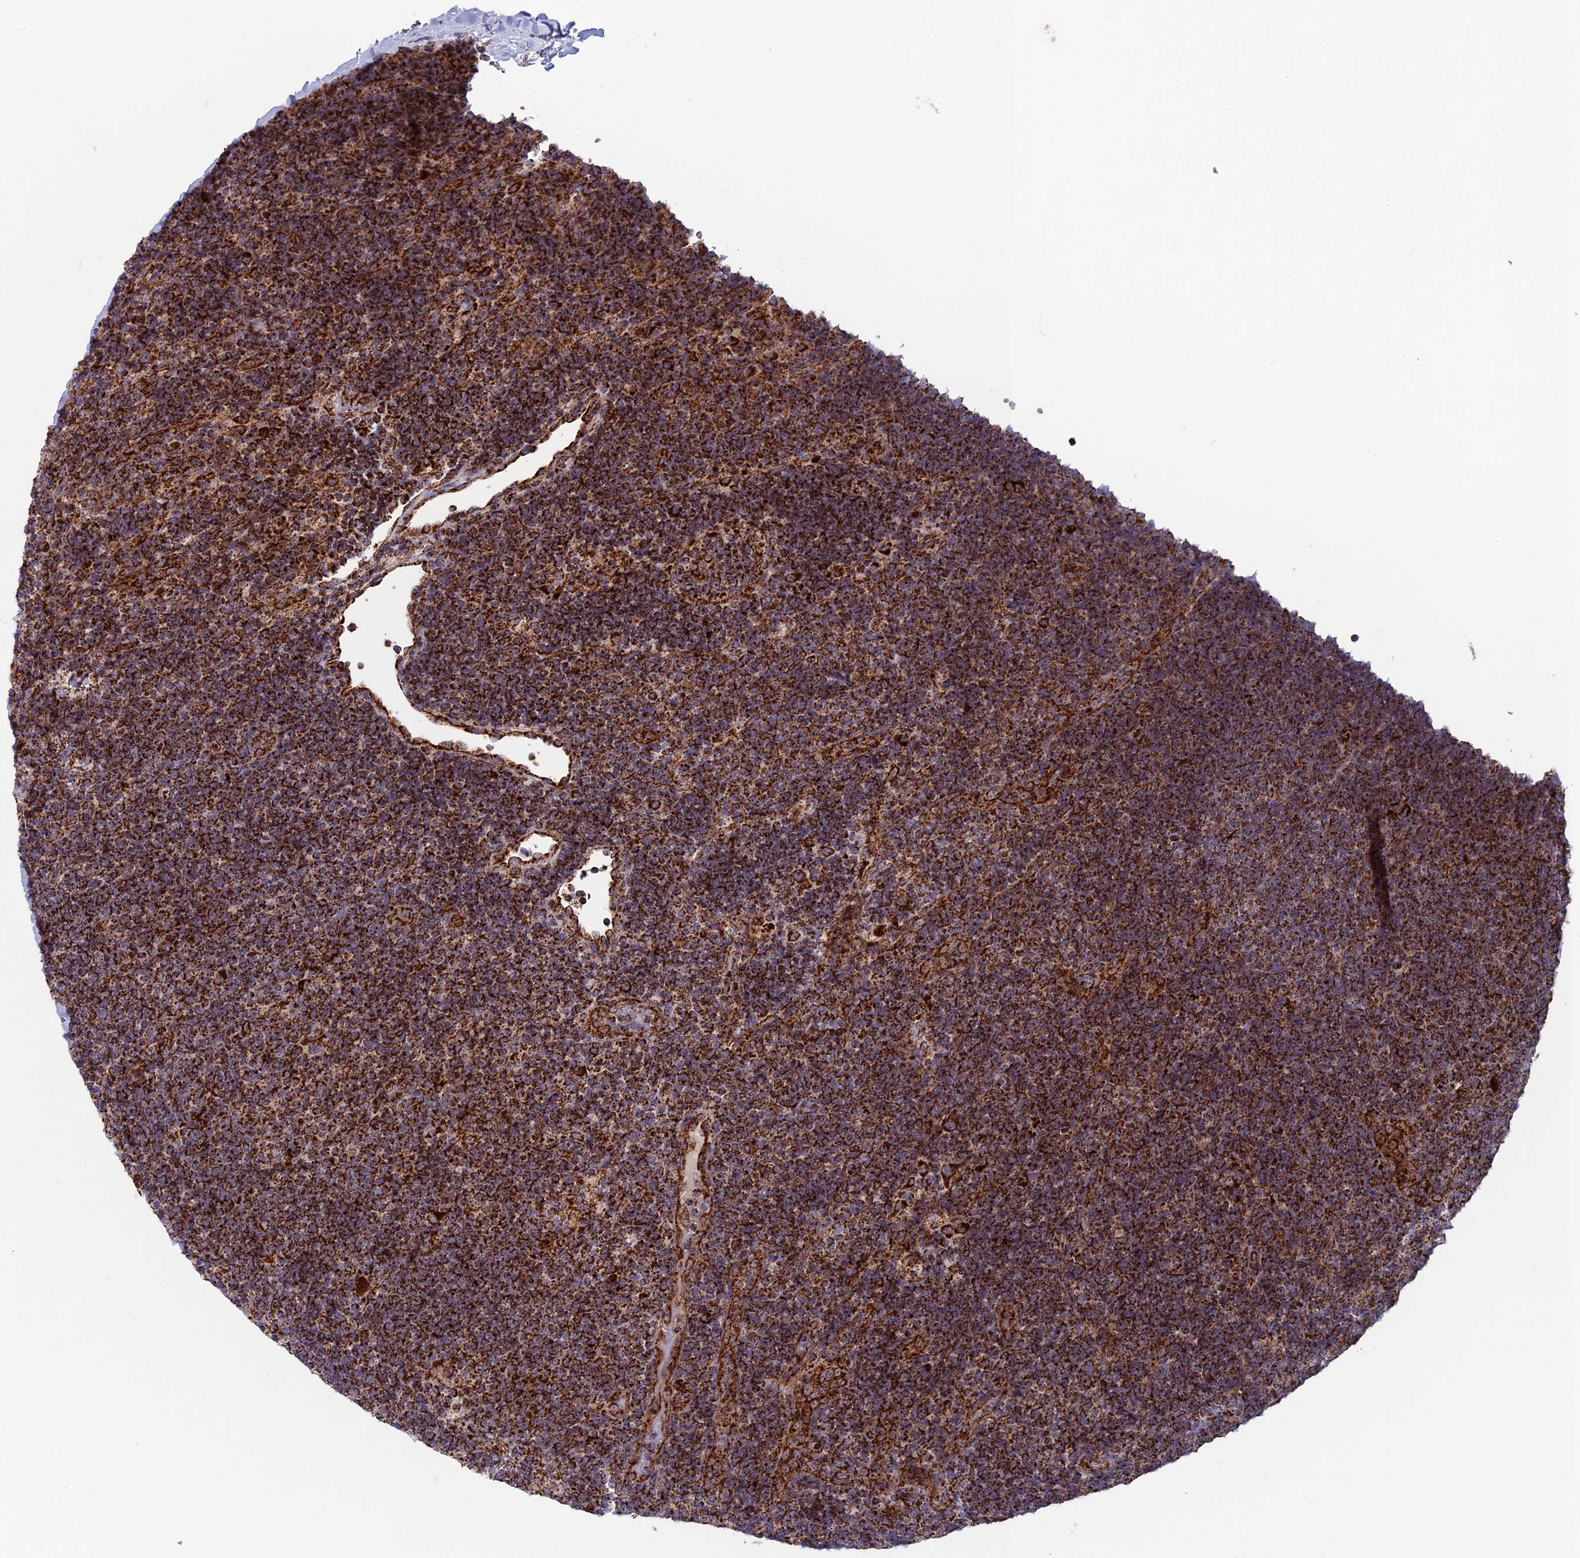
{"staining": {"intensity": "strong", "quantity": ">75%", "location": "cytoplasmic/membranous"}, "tissue": "lymphoma", "cell_type": "Tumor cells", "image_type": "cancer", "snomed": [{"axis": "morphology", "description": "Hodgkin's disease, NOS"}, {"axis": "topography", "description": "Lymph node"}], "caption": "A high-resolution histopathology image shows IHC staining of lymphoma, which demonstrates strong cytoplasmic/membranous positivity in about >75% of tumor cells. The protein is stained brown, and the nuclei are stained in blue (DAB IHC with brightfield microscopy, high magnification).", "gene": "MRPS18B", "patient": {"sex": "female", "age": 57}}